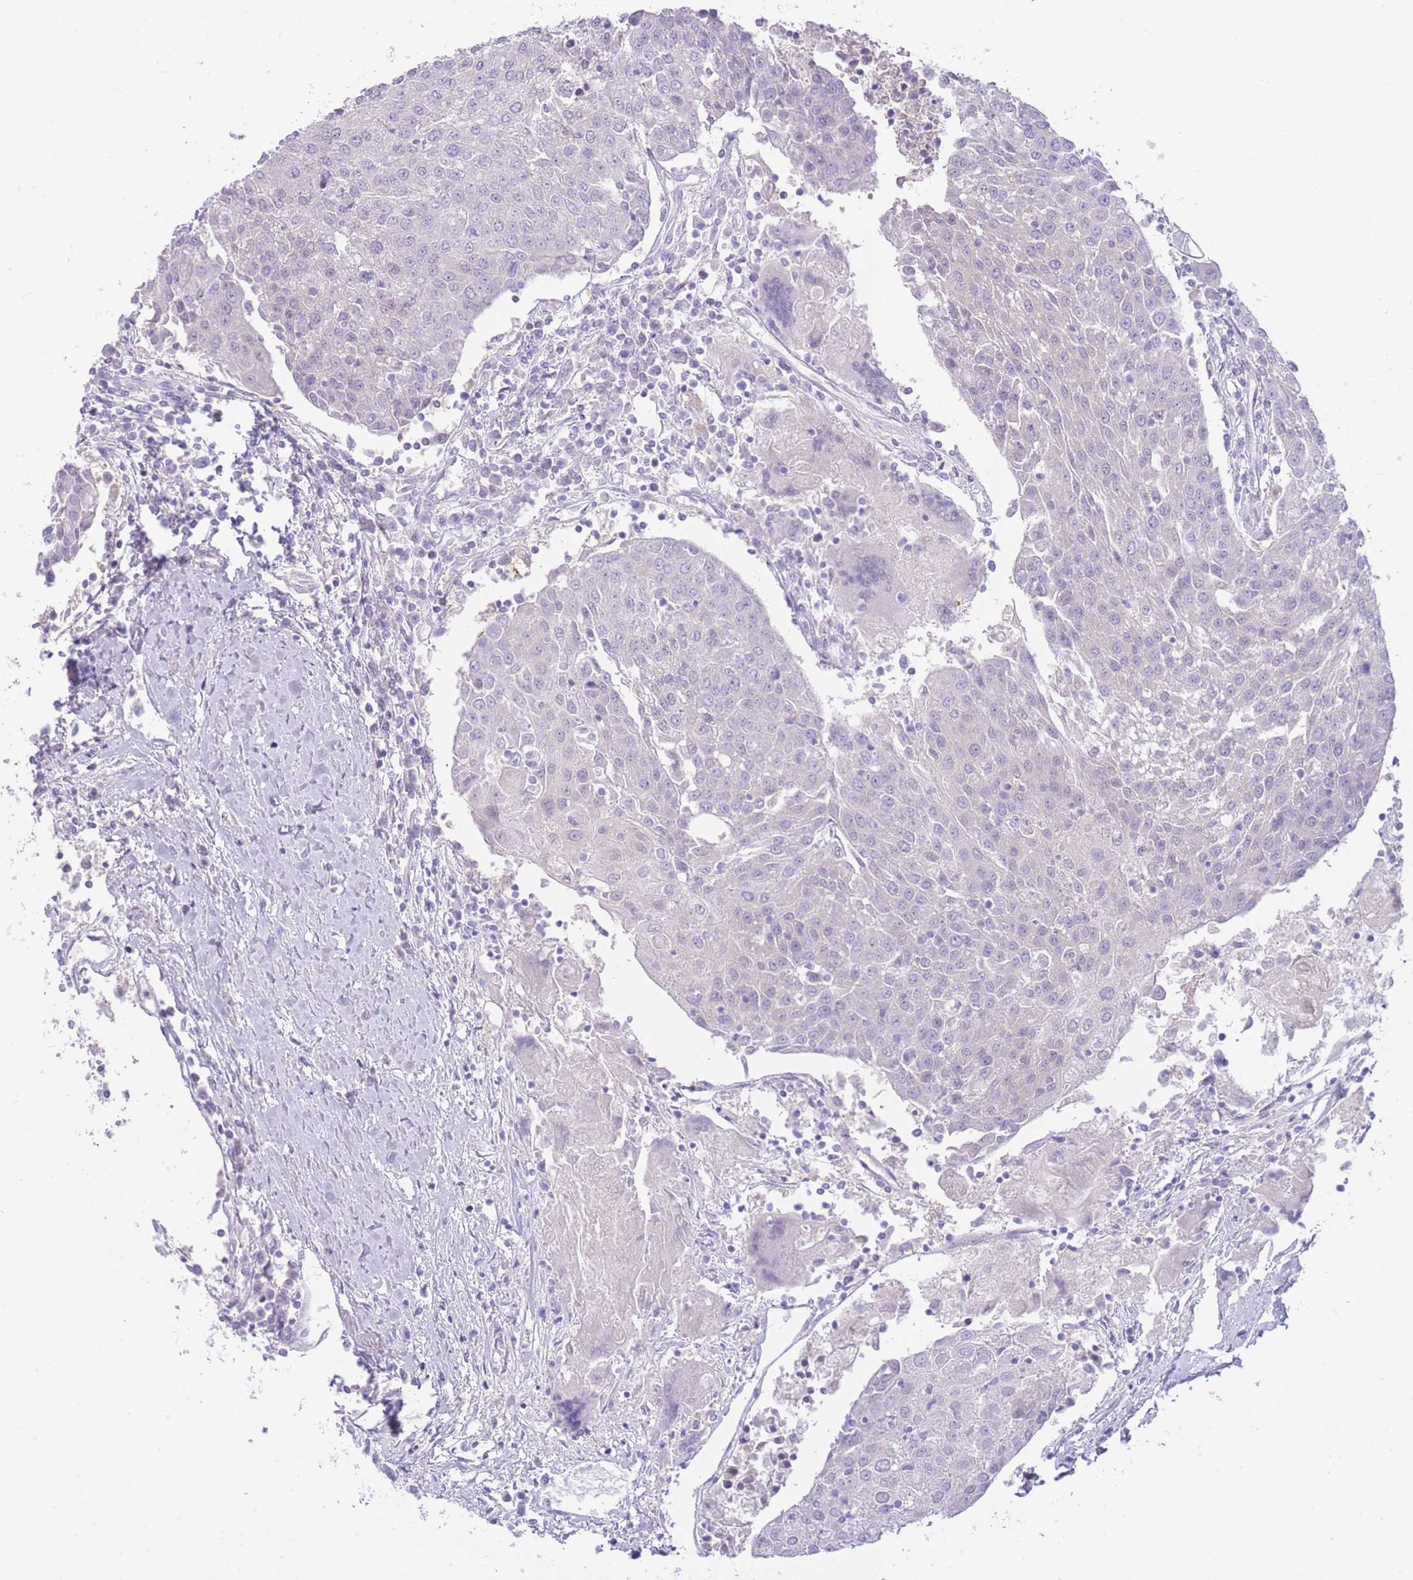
{"staining": {"intensity": "negative", "quantity": "none", "location": "none"}, "tissue": "urothelial cancer", "cell_type": "Tumor cells", "image_type": "cancer", "snomed": [{"axis": "morphology", "description": "Urothelial carcinoma, High grade"}, {"axis": "topography", "description": "Urinary bladder"}], "caption": "There is no significant positivity in tumor cells of urothelial carcinoma (high-grade).", "gene": "ZNF212", "patient": {"sex": "female", "age": 85}}